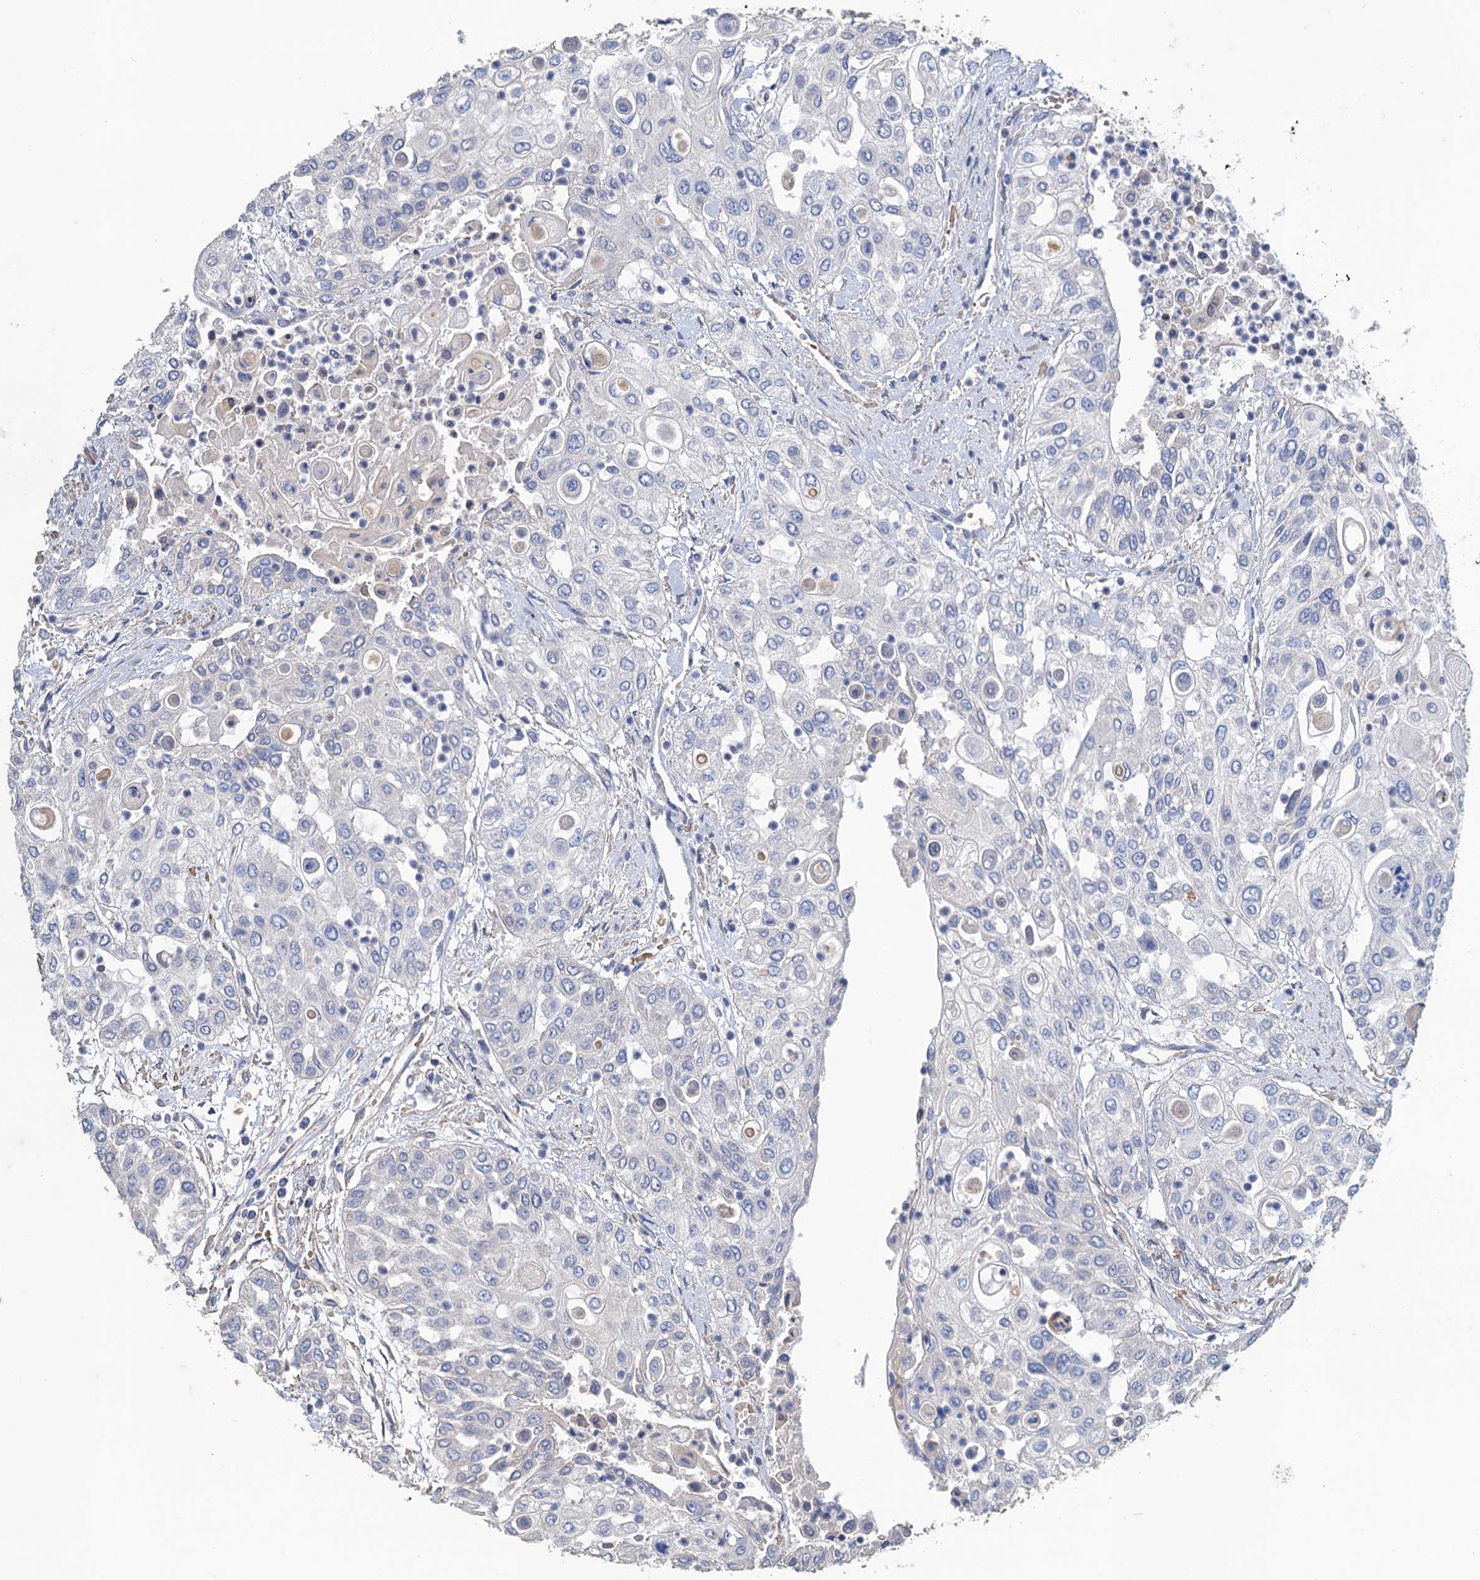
{"staining": {"intensity": "negative", "quantity": "none", "location": "none"}, "tissue": "urothelial cancer", "cell_type": "Tumor cells", "image_type": "cancer", "snomed": [{"axis": "morphology", "description": "Urothelial carcinoma, High grade"}, {"axis": "topography", "description": "Urinary bladder"}], "caption": "Image shows no protein expression in tumor cells of high-grade urothelial carcinoma tissue. (Brightfield microscopy of DAB (3,3'-diaminobenzidine) immunohistochemistry at high magnification).", "gene": "SMCO3", "patient": {"sex": "female", "age": 79}}